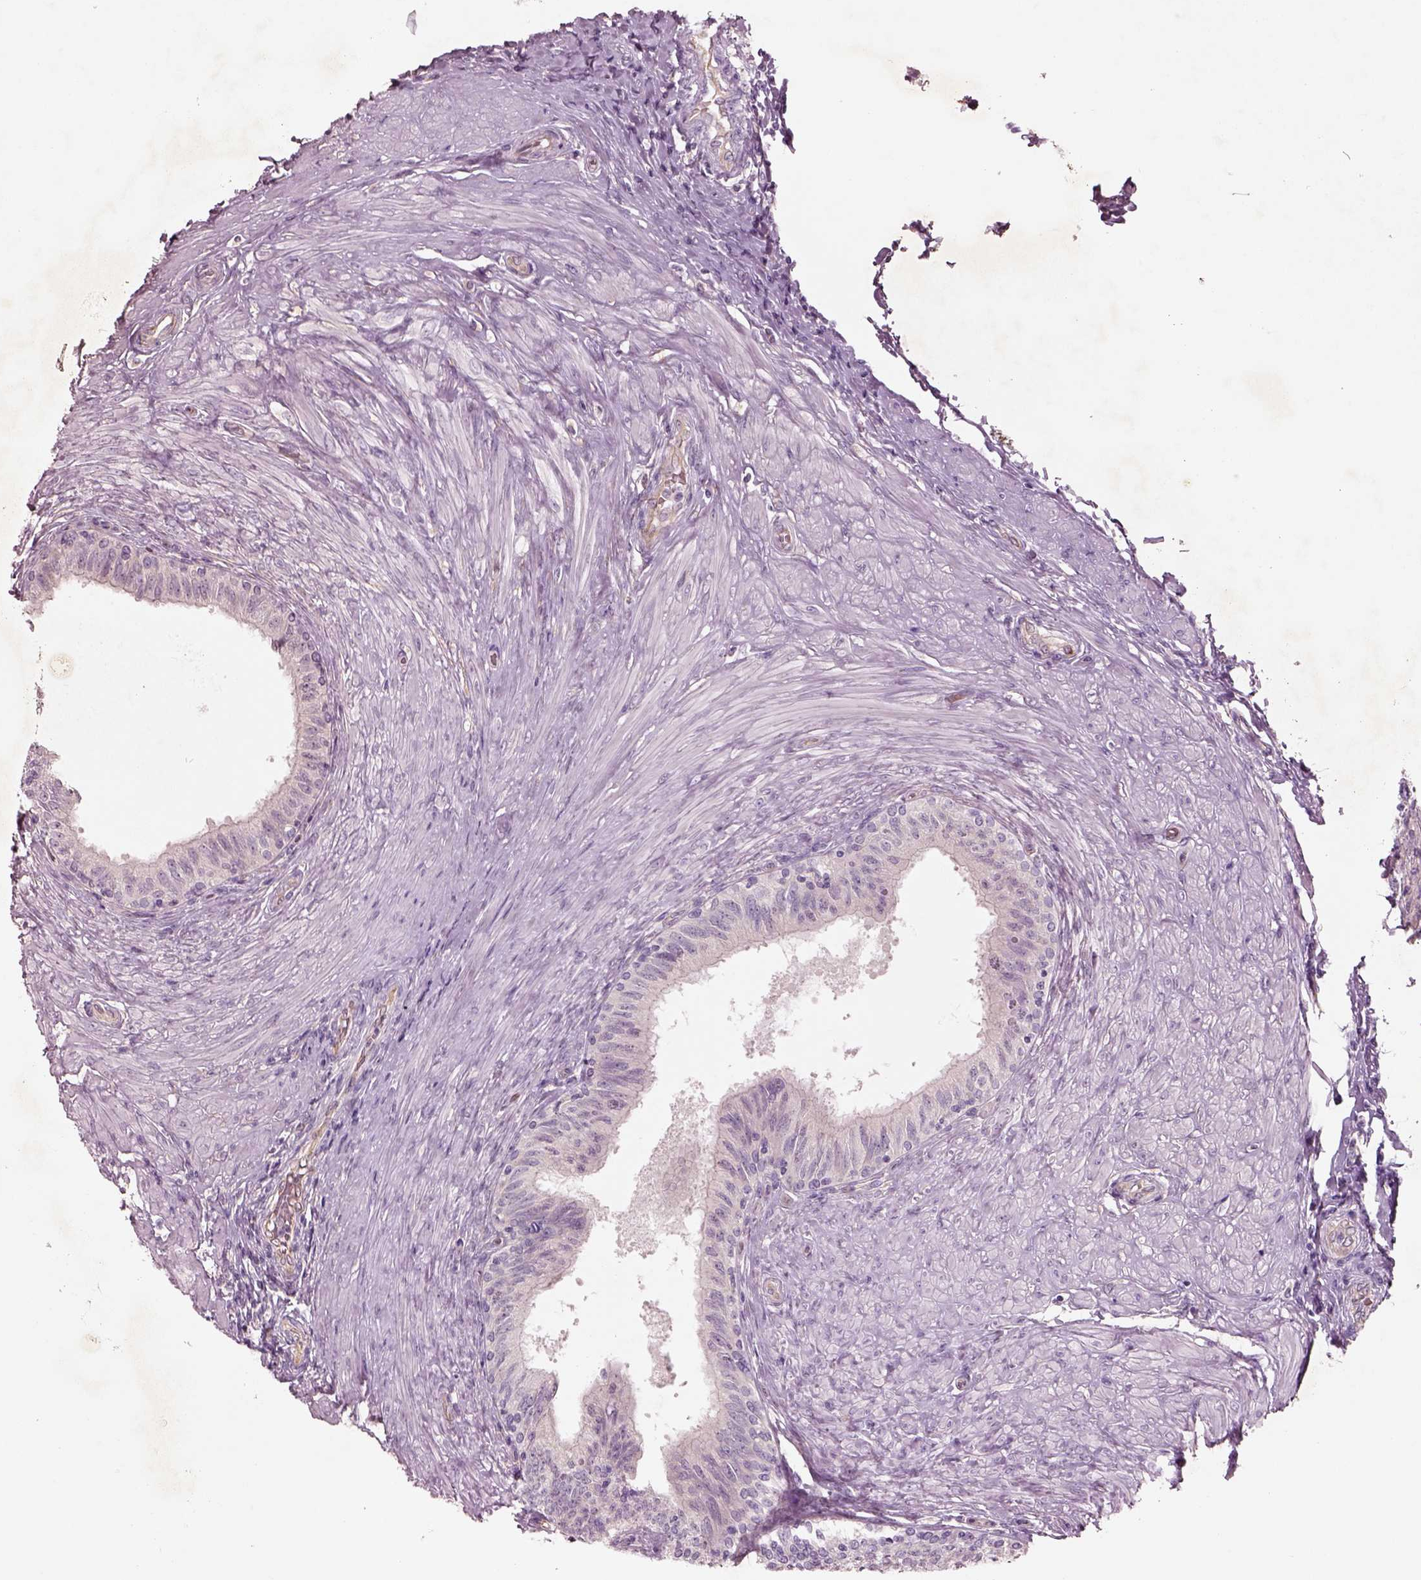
{"staining": {"intensity": "negative", "quantity": "none", "location": "none"}, "tissue": "epididymis", "cell_type": "Glandular cells", "image_type": "normal", "snomed": [{"axis": "morphology", "description": "Normal tissue, NOS"}, {"axis": "morphology", "description": "Seminoma, NOS"}, {"axis": "topography", "description": "Testis"}, {"axis": "topography", "description": "Epididymis"}], "caption": "Immunohistochemistry photomicrograph of normal epididymis: epididymis stained with DAB (3,3'-diaminobenzidine) shows no significant protein staining in glandular cells.", "gene": "DUOXA2", "patient": {"sex": "male", "age": 61}}